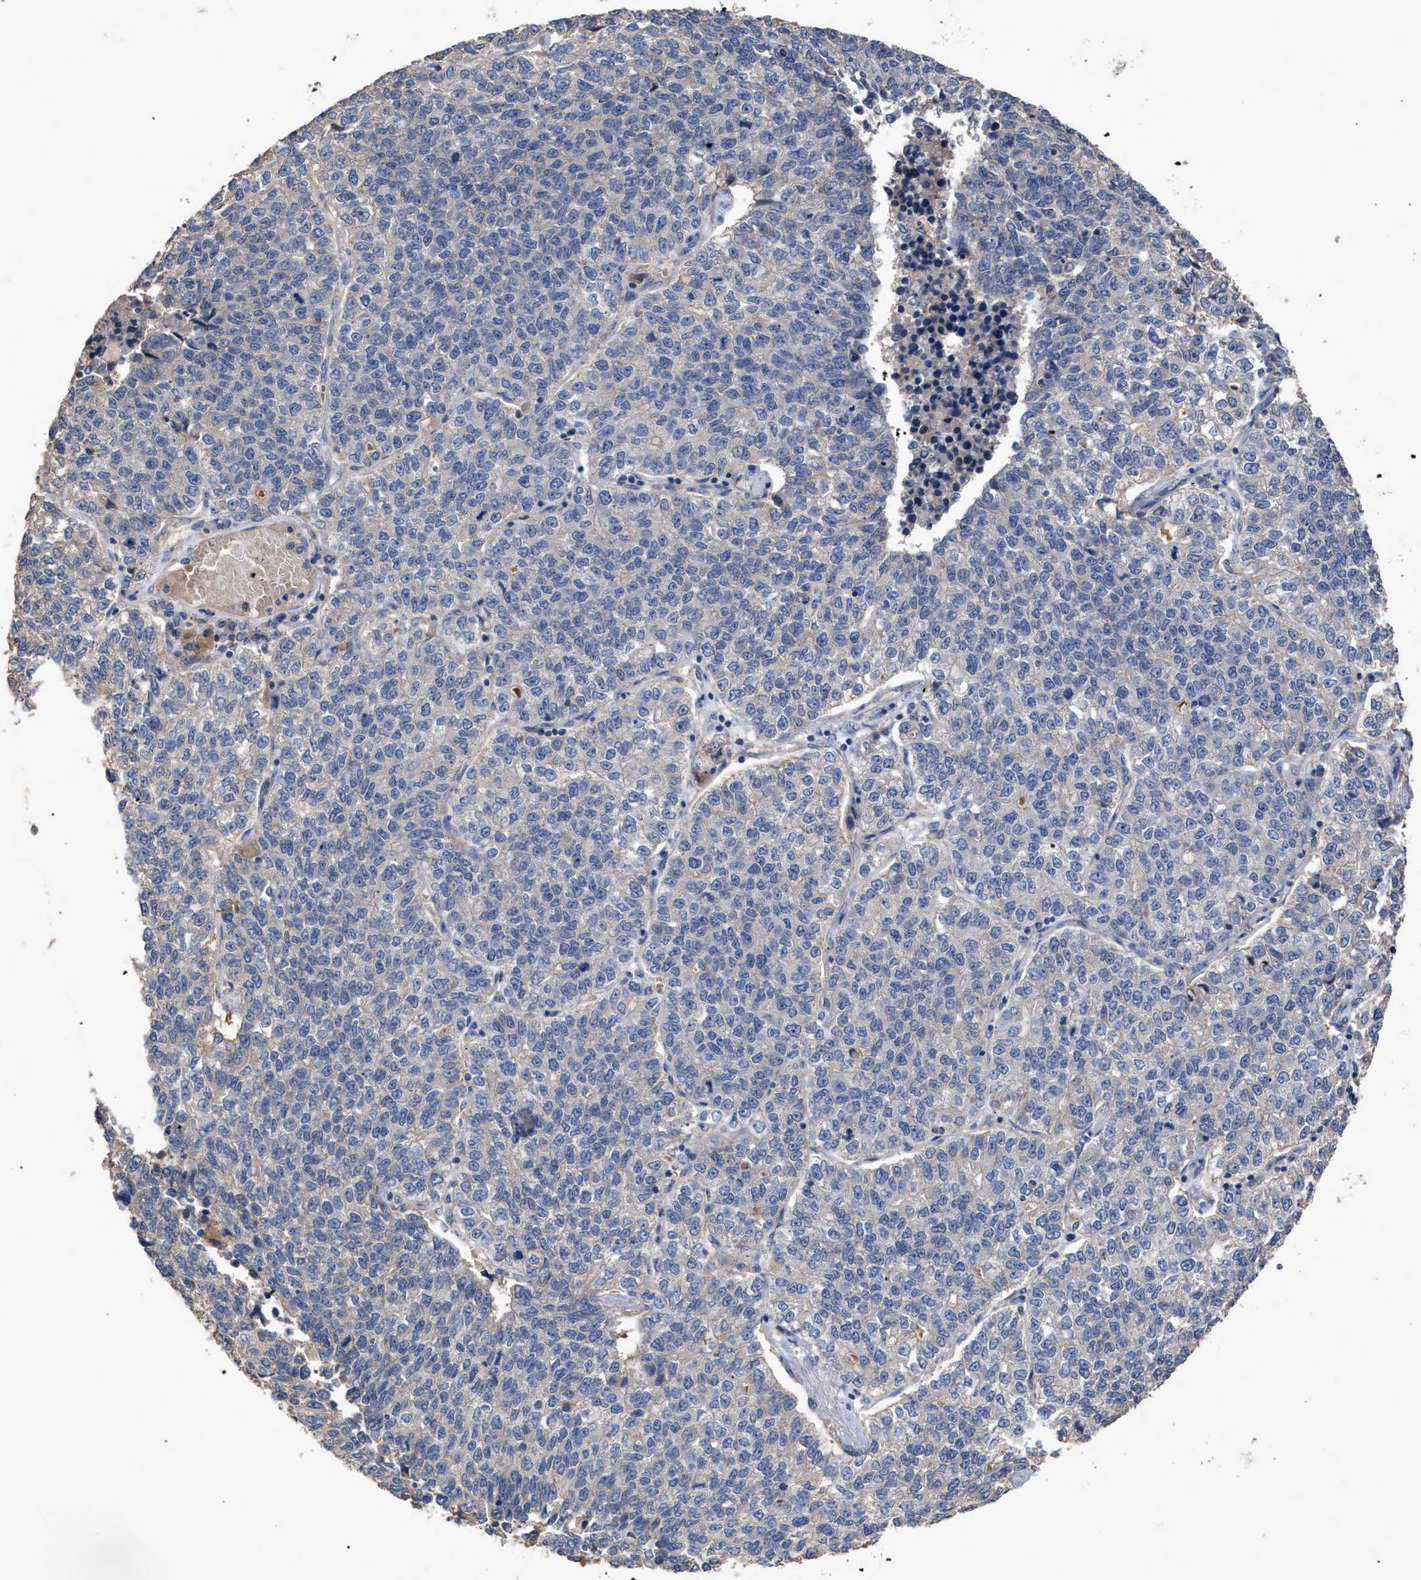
{"staining": {"intensity": "negative", "quantity": "none", "location": "none"}, "tissue": "lung cancer", "cell_type": "Tumor cells", "image_type": "cancer", "snomed": [{"axis": "morphology", "description": "Adenocarcinoma, NOS"}, {"axis": "topography", "description": "Lung"}], "caption": "The photomicrograph displays no significant staining in tumor cells of lung cancer.", "gene": "BTN2A1", "patient": {"sex": "male", "age": 49}}